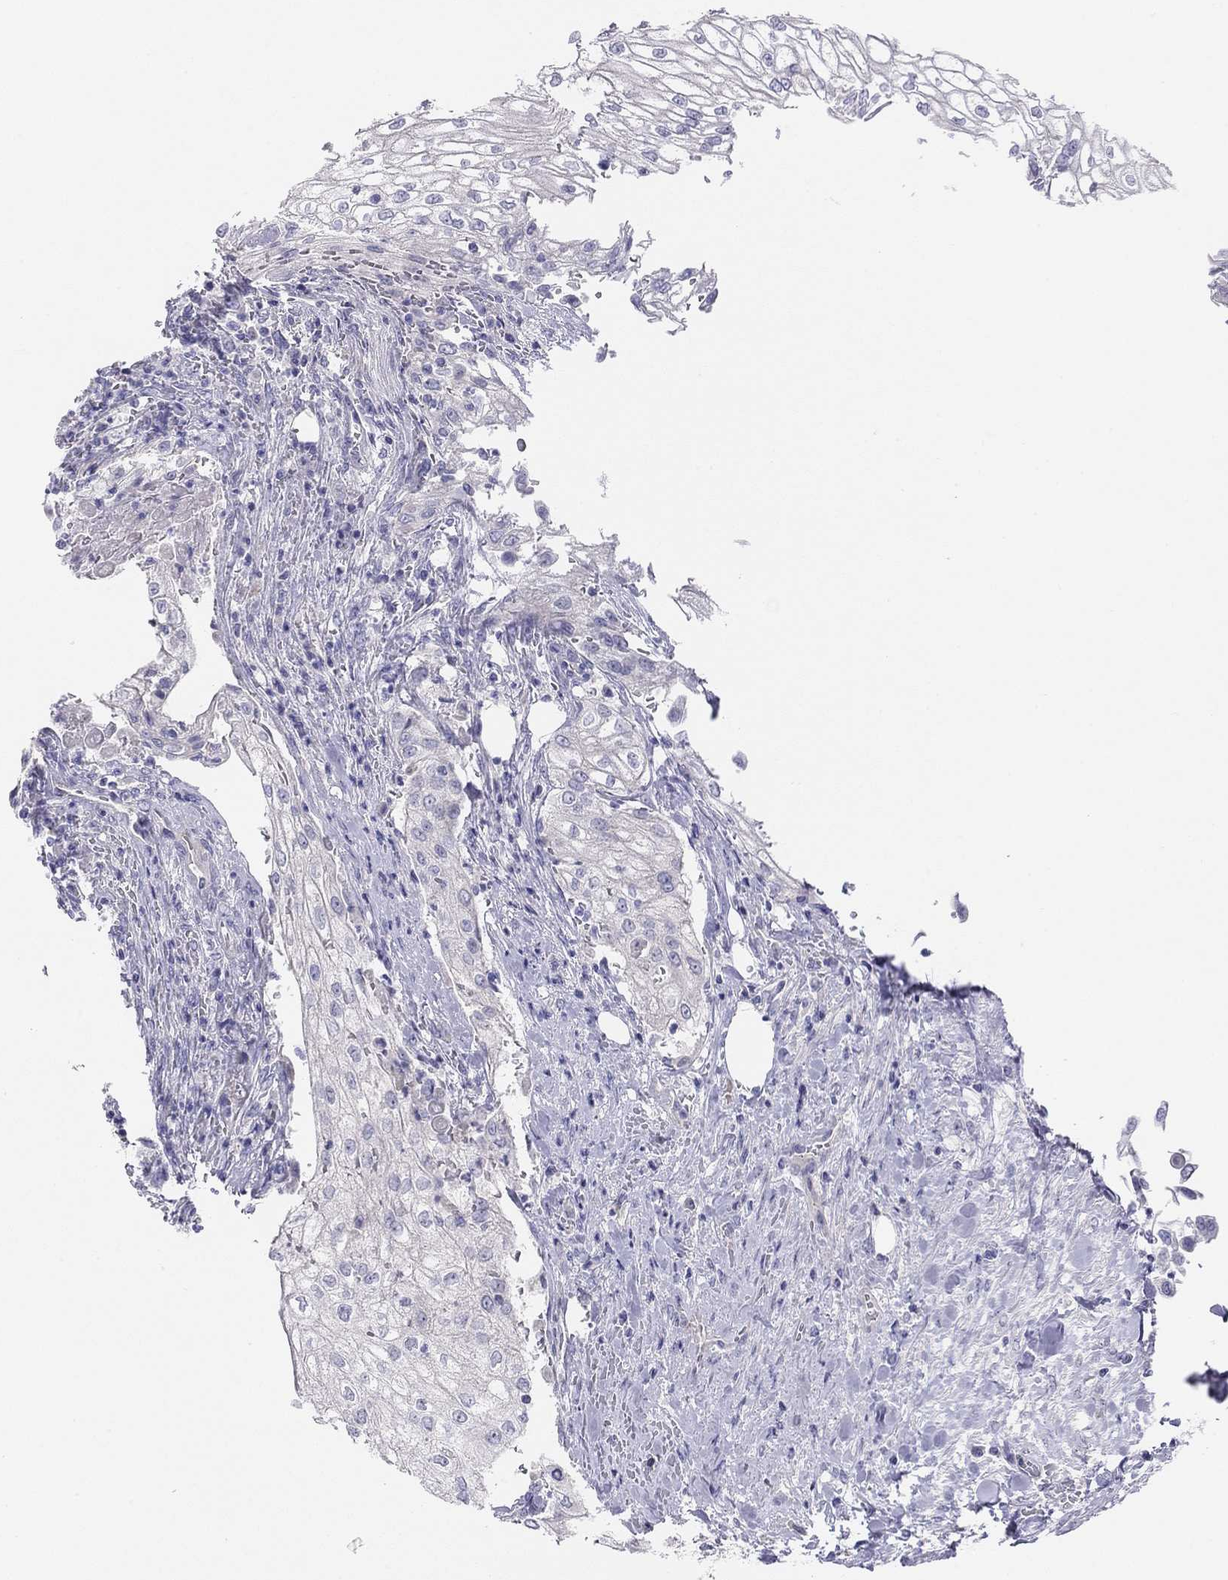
{"staining": {"intensity": "negative", "quantity": "none", "location": "none"}, "tissue": "urothelial cancer", "cell_type": "Tumor cells", "image_type": "cancer", "snomed": [{"axis": "morphology", "description": "Urothelial carcinoma, High grade"}, {"axis": "topography", "description": "Urinary bladder"}], "caption": "The photomicrograph exhibits no significant expression in tumor cells of high-grade urothelial carcinoma. Brightfield microscopy of immunohistochemistry (IHC) stained with DAB (brown) and hematoxylin (blue), captured at high magnification.", "gene": "MGAT4C", "patient": {"sex": "male", "age": 62}}